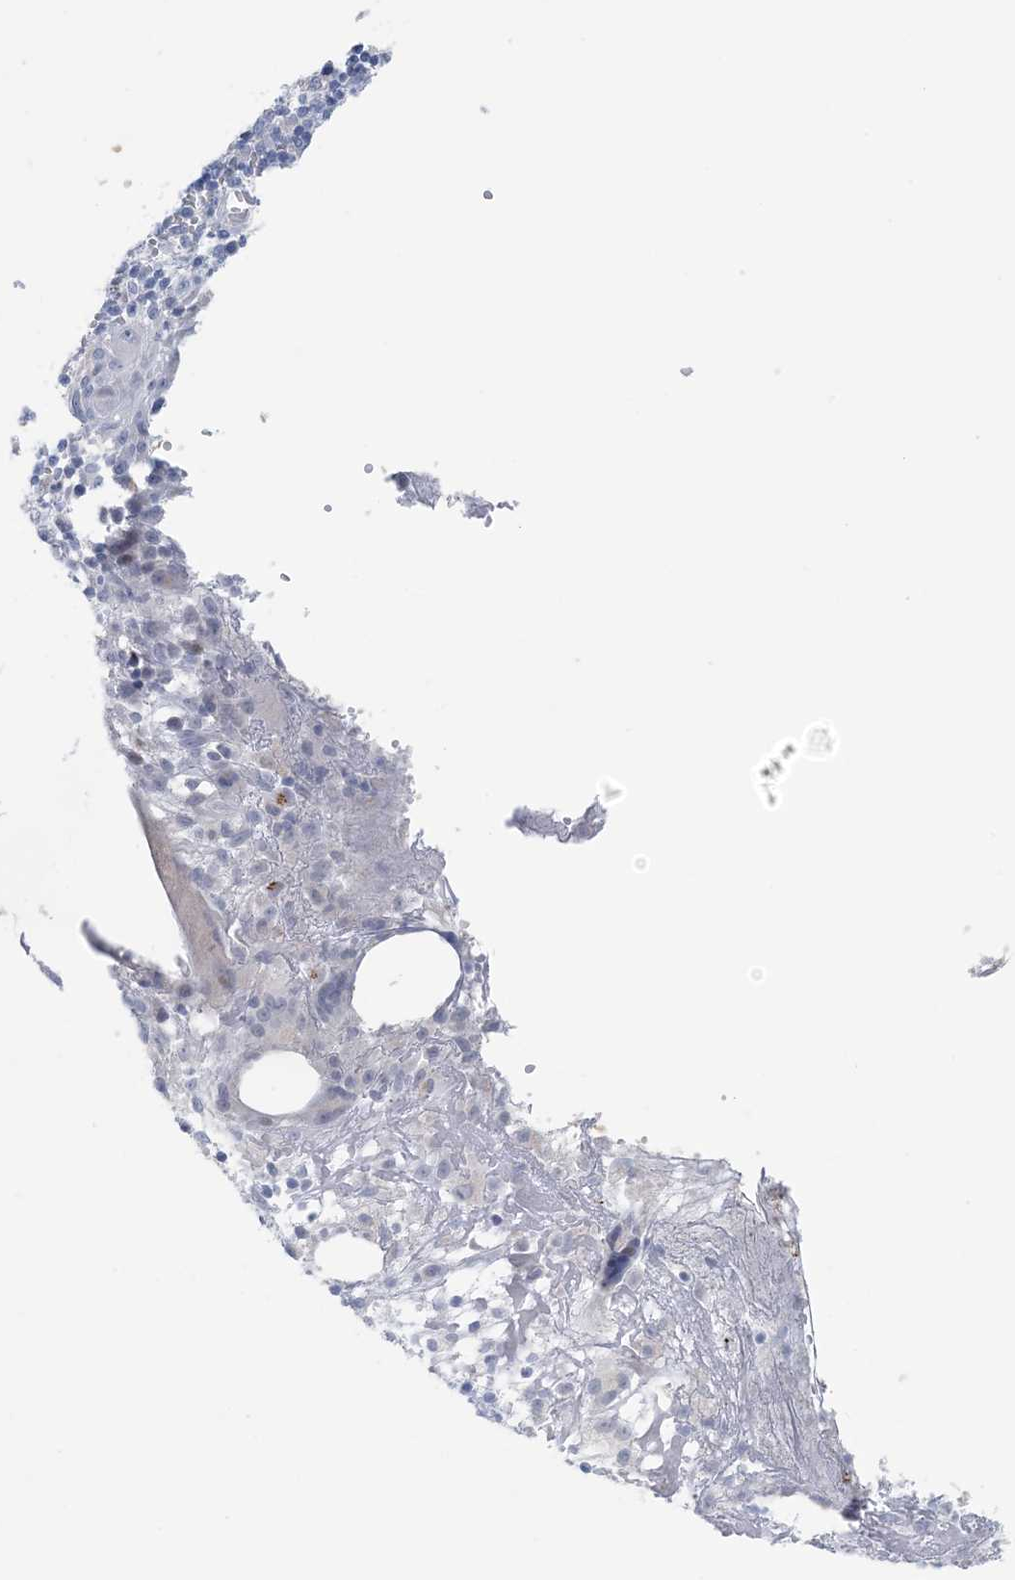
{"staining": {"intensity": "negative", "quantity": "none", "location": "none"}, "tissue": "skin cancer", "cell_type": "Tumor cells", "image_type": "cancer", "snomed": [{"axis": "morphology", "description": "Basal cell carcinoma"}, {"axis": "topography", "description": "Skin"}], "caption": "An image of skin cancer (basal cell carcinoma) stained for a protein displays no brown staining in tumor cells. Nuclei are stained in blue.", "gene": "GABRG1", "patient": {"sex": "female", "age": 64}}